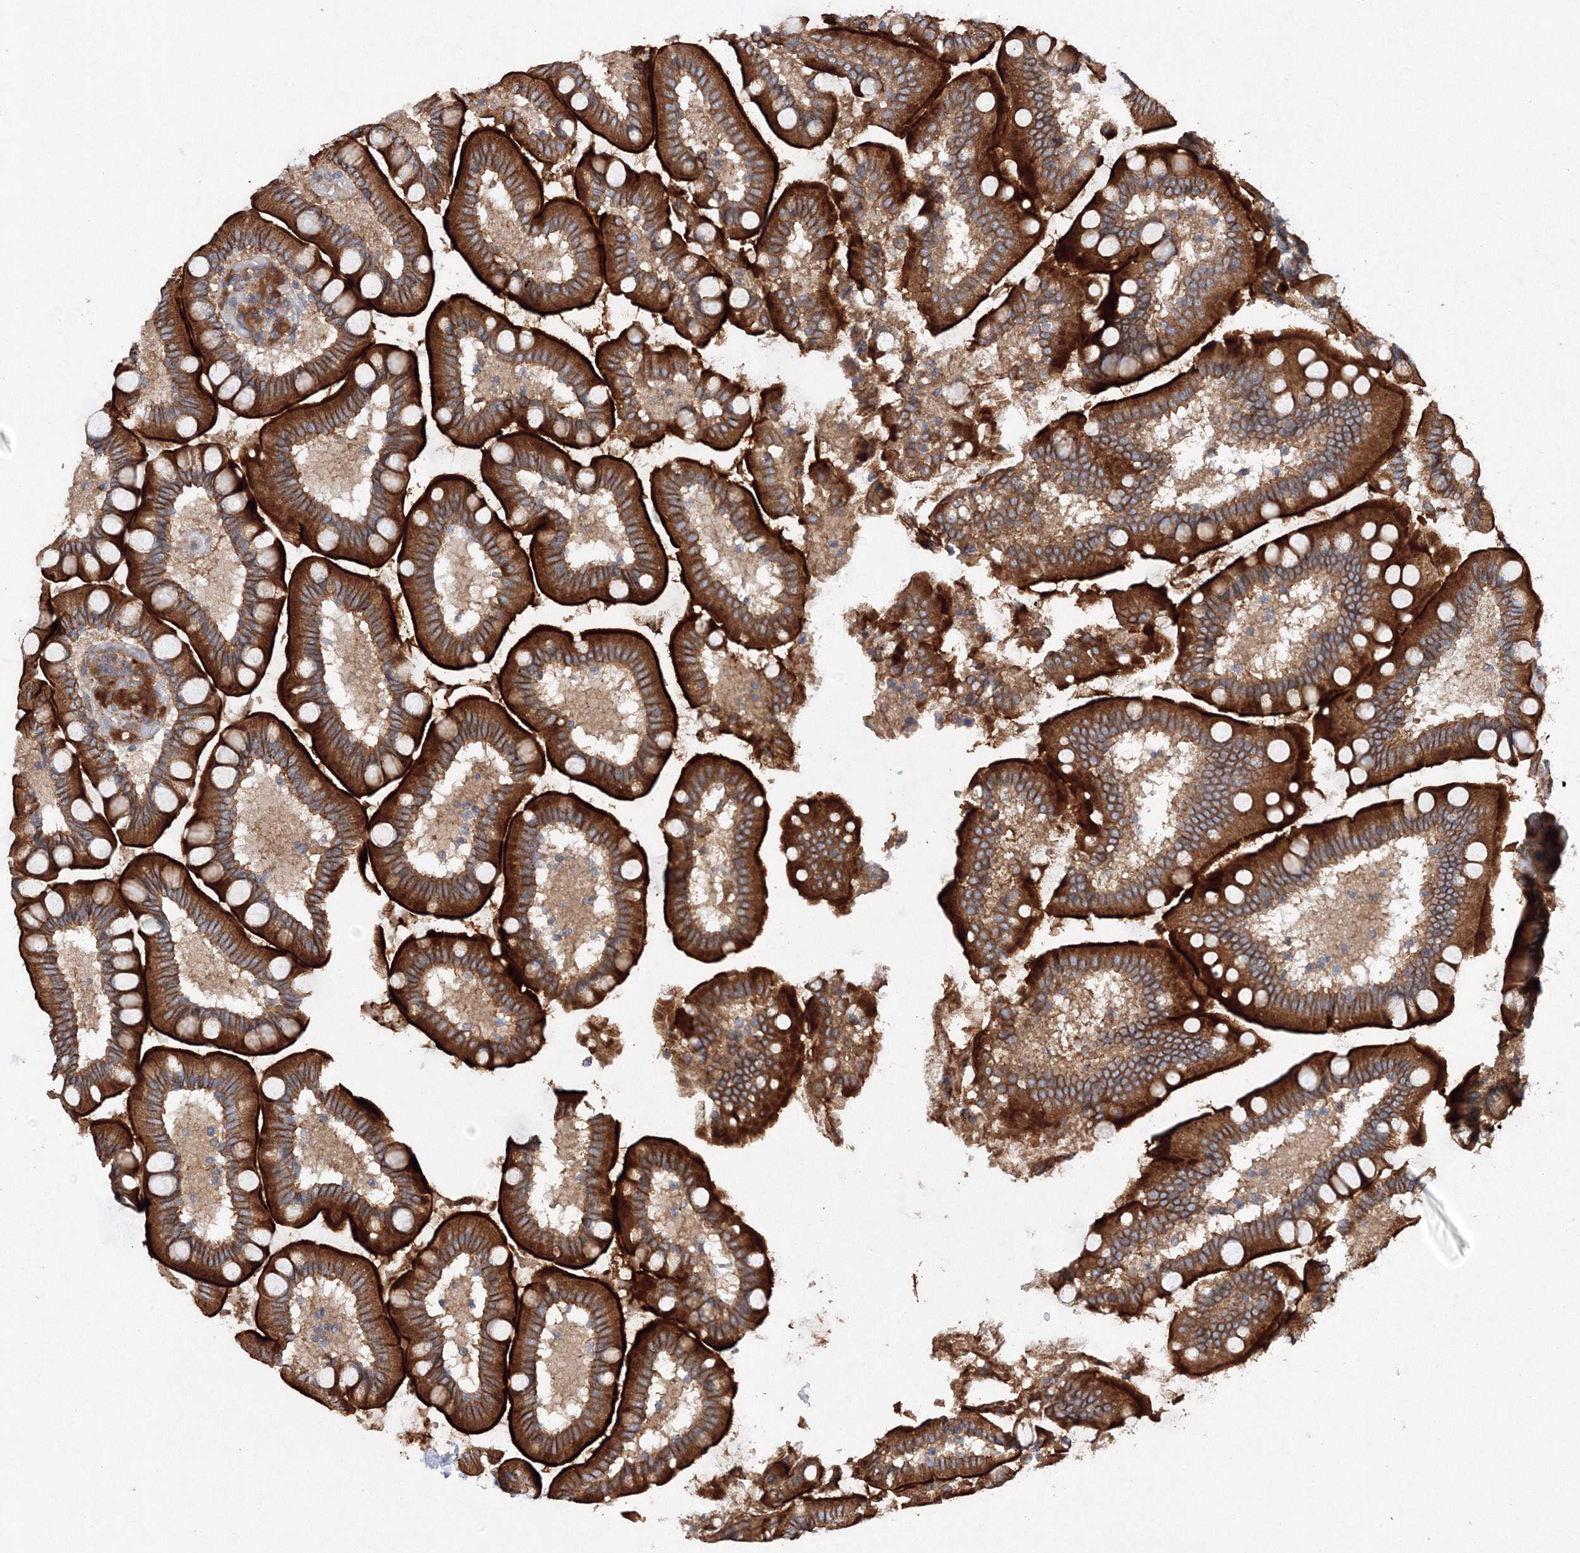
{"staining": {"intensity": "strong", "quantity": ">75%", "location": "cytoplasmic/membranous"}, "tissue": "small intestine", "cell_type": "Glandular cells", "image_type": "normal", "snomed": [{"axis": "morphology", "description": "Normal tissue, NOS"}, {"axis": "topography", "description": "Small intestine"}], "caption": "IHC of benign small intestine reveals high levels of strong cytoplasmic/membranous expression in about >75% of glandular cells.", "gene": "SLC36A1", "patient": {"sex": "female", "age": 64}}